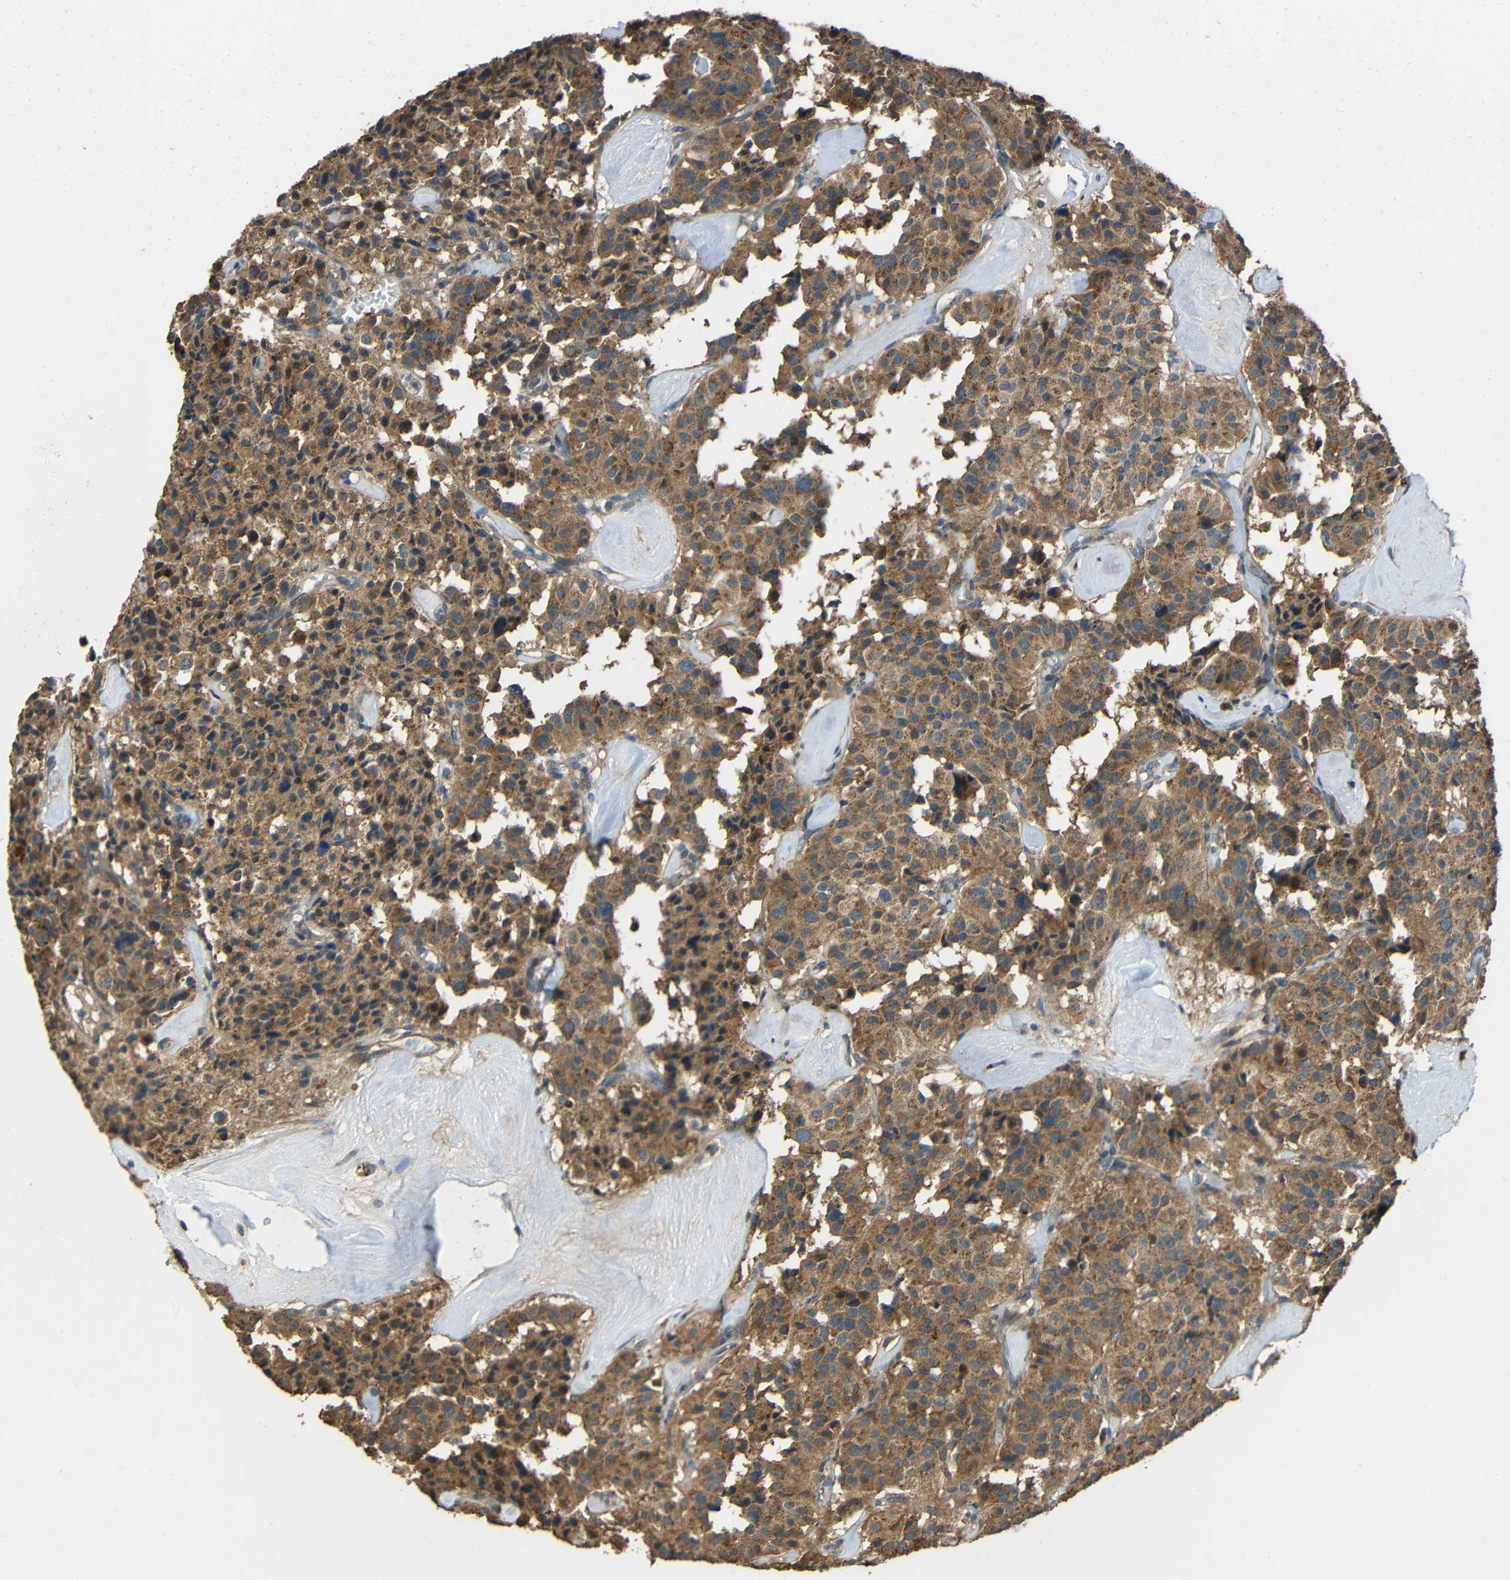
{"staining": {"intensity": "moderate", "quantity": ">75%", "location": "cytoplasmic/membranous"}, "tissue": "carcinoid", "cell_type": "Tumor cells", "image_type": "cancer", "snomed": [{"axis": "morphology", "description": "Carcinoid, malignant, NOS"}, {"axis": "topography", "description": "Lung"}], "caption": "Moderate cytoplasmic/membranous positivity for a protein is appreciated in approximately >75% of tumor cells of carcinoid using IHC.", "gene": "ACACA", "patient": {"sex": "male", "age": 30}}